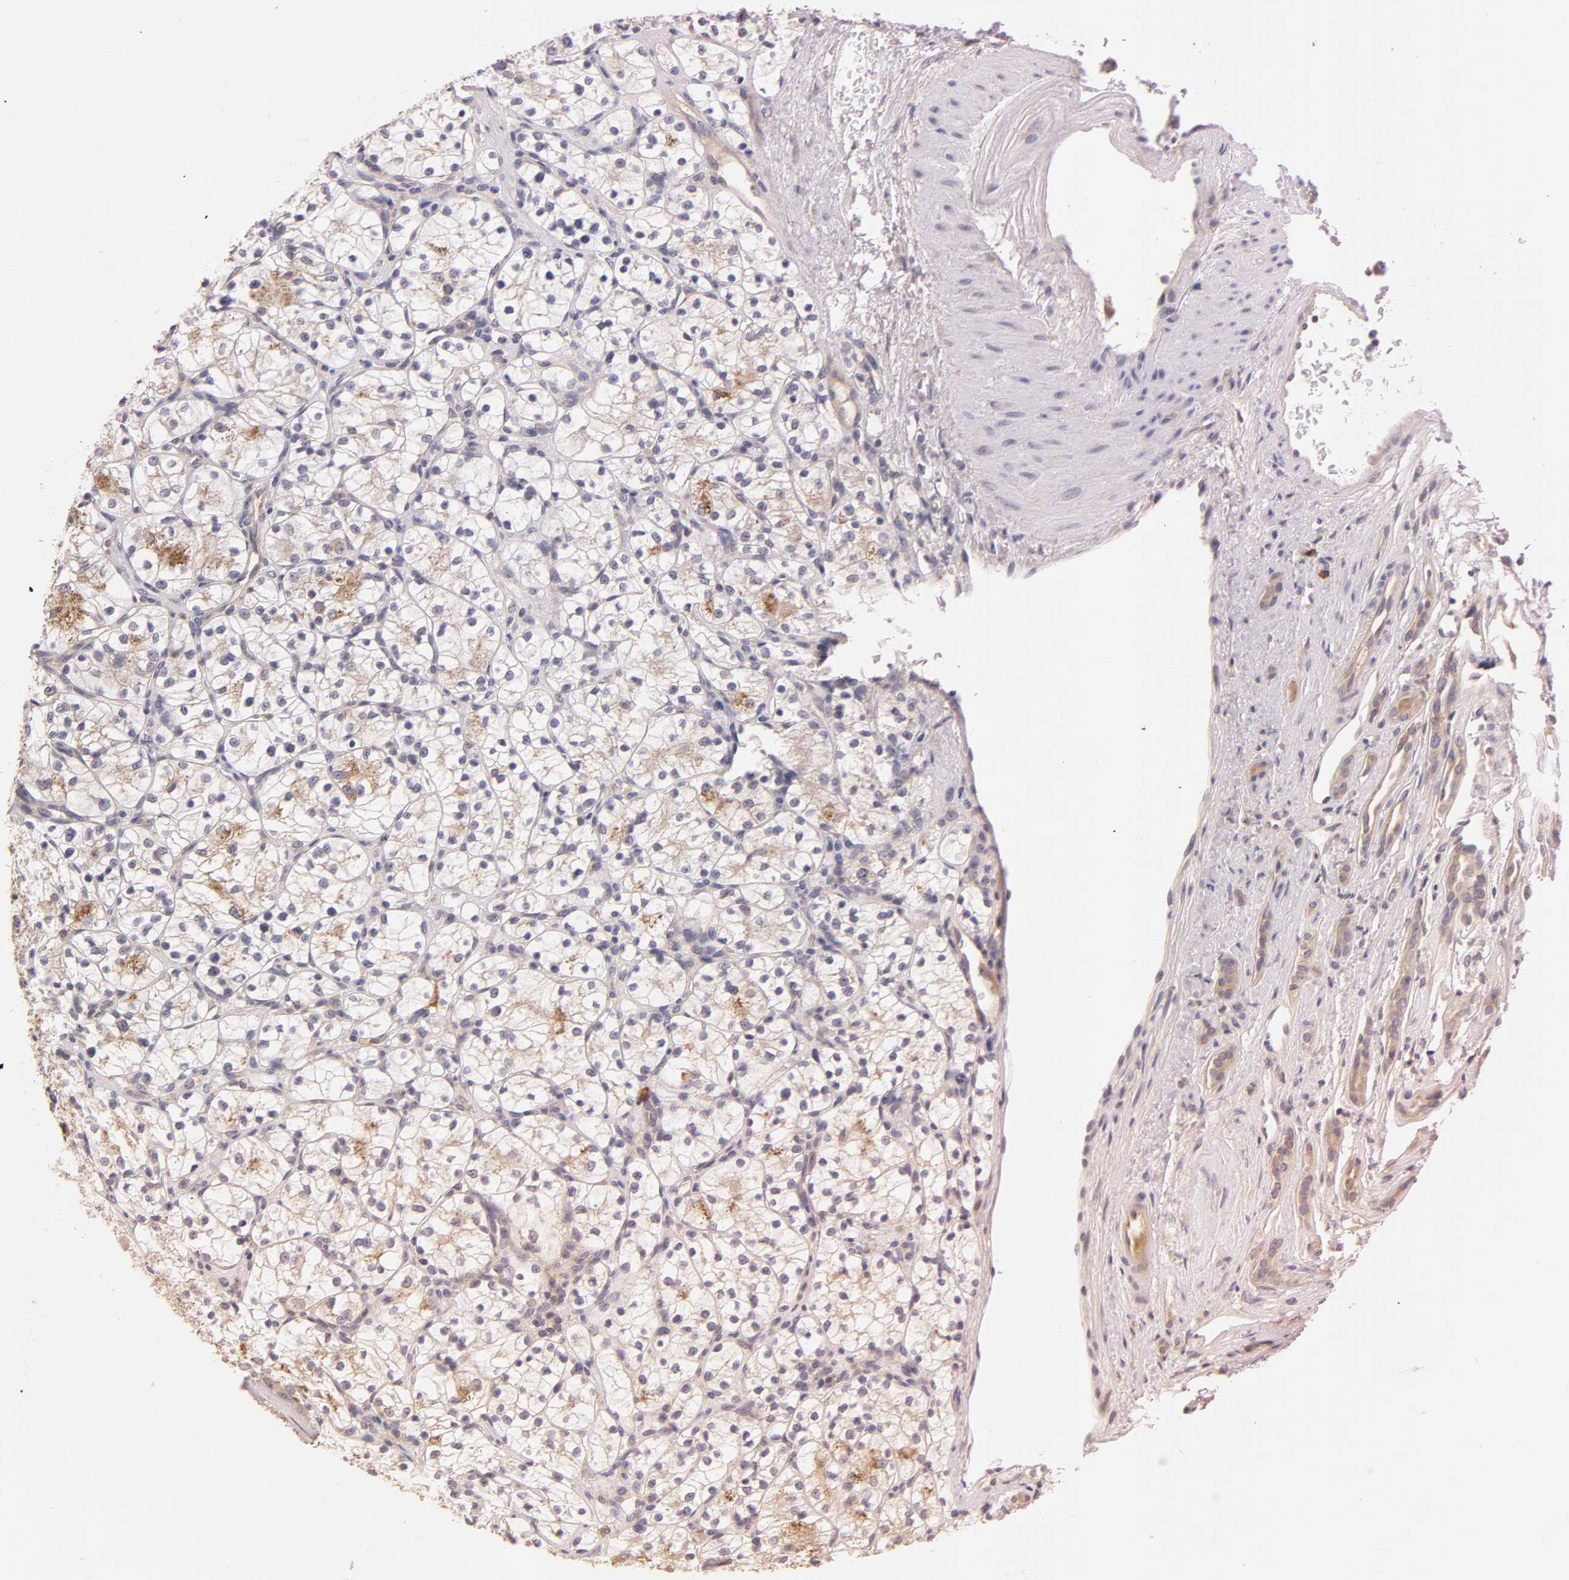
{"staining": {"intensity": "weak", "quantity": "<25%", "location": "cytoplasmic/membranous"}, "tissue": "renal cancer", "cell_type": "Tumor cells", "image_type": "cancer", "snomed": [{"axis": "morphology", "description": "Adenocarcinoma, NOS"}, {"axis": "topography", "description": "Kidney"}], "caption": "Adenocarcinoma (renal) stained for a protein using IHC shows no positivity tumor cells.", "gene": "RPS29", "patient": {"sex": "female", "age": 60}}